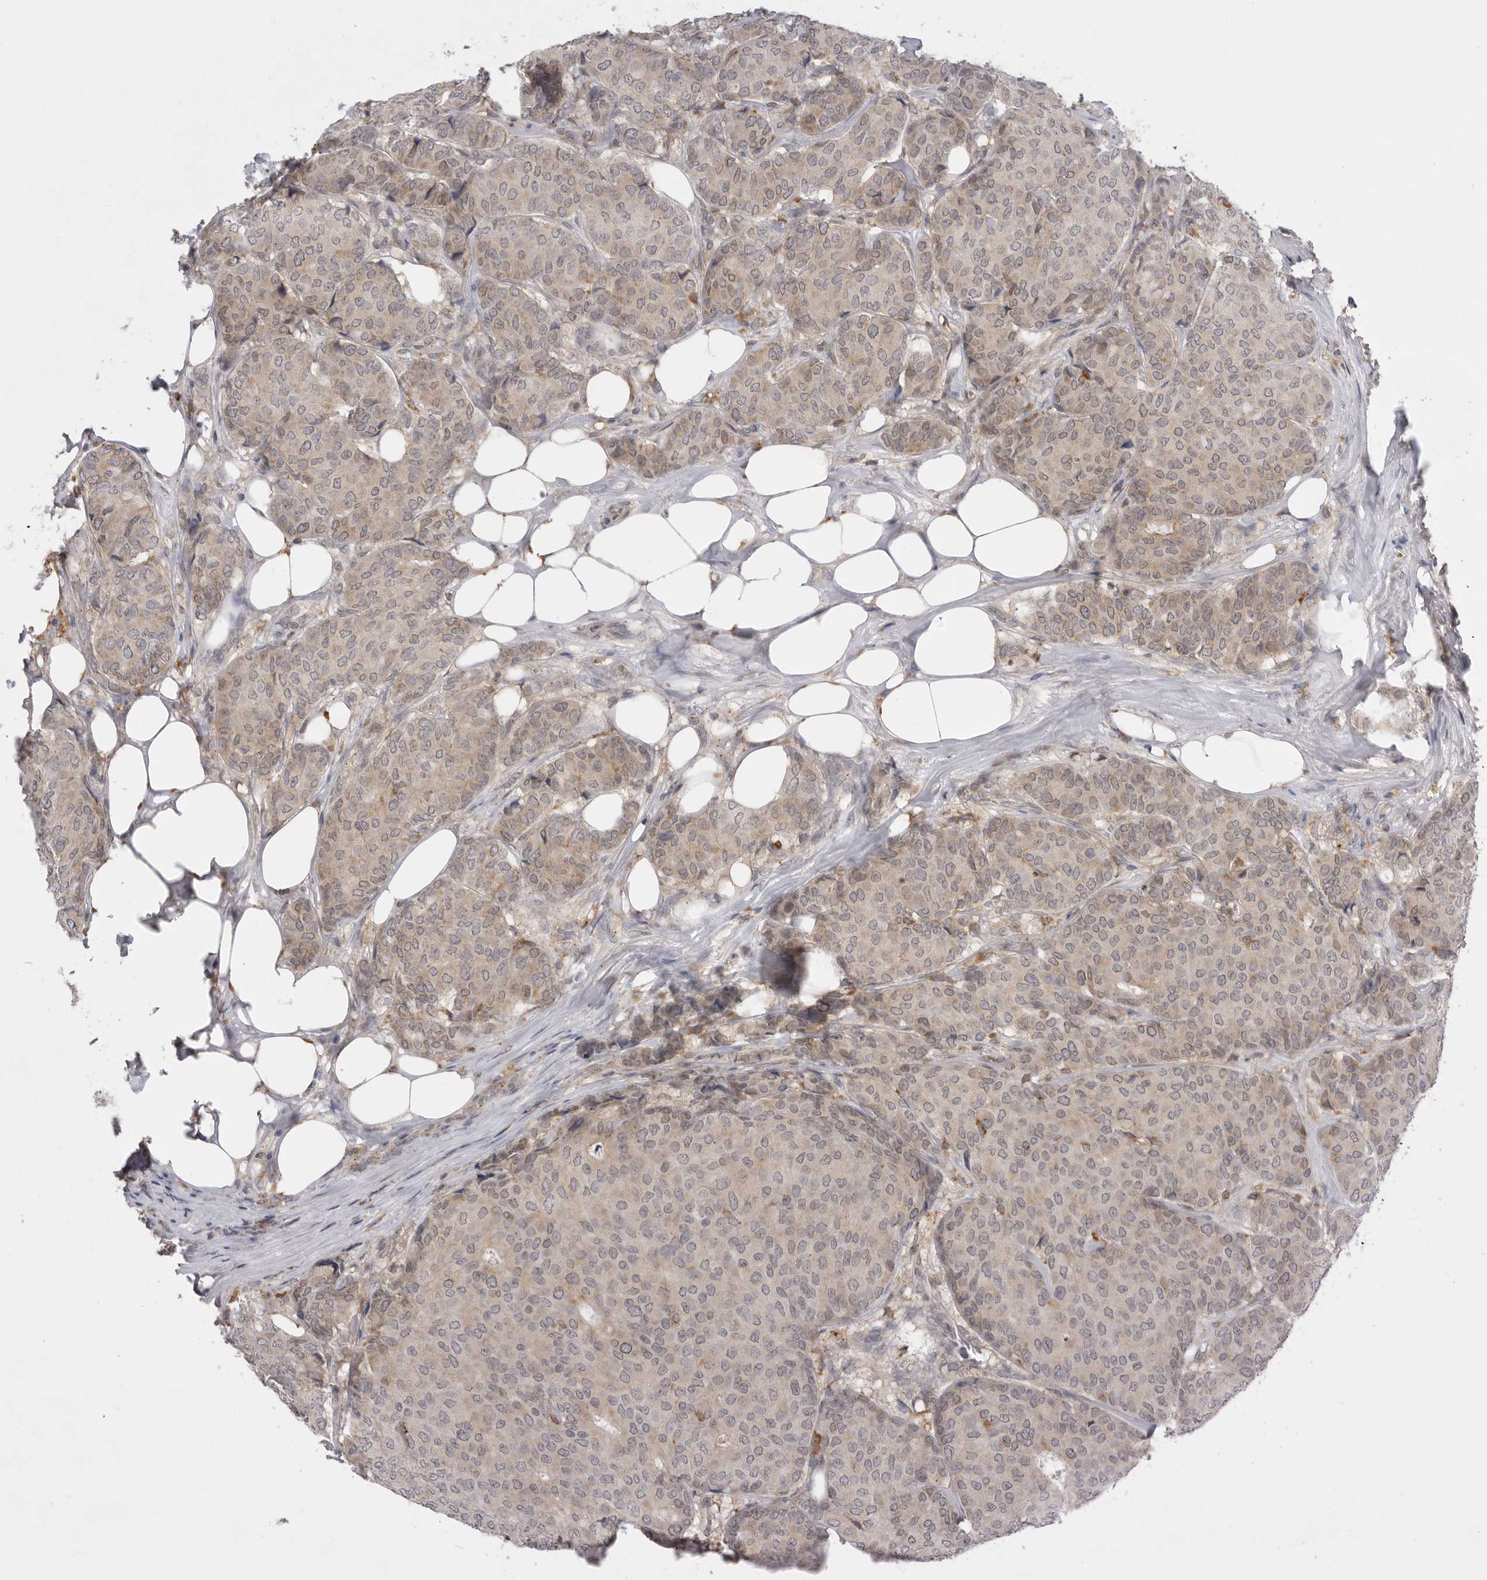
{"staining": {"intensity": "weak", "quantity": "25%-75%", "location": "cytoplasmic/membranous"}, "tissue": "breast cancer", "cell_type": "Tumor cells", "image_type": "cancer", "snomed": [{"axis": "morphology", "description": "Duct carcinoma"}, {"axis": "topography", "description": "Breast"}], "caption": "Breast intraductal carcinoma was stained to show a protein in brown. There is low levels of weak cytoplasmic/membranous expression in approximately 25%-75% of tumor cells.", "gene": "TLR3", "patient": {"sex": "female", "age": 75}}